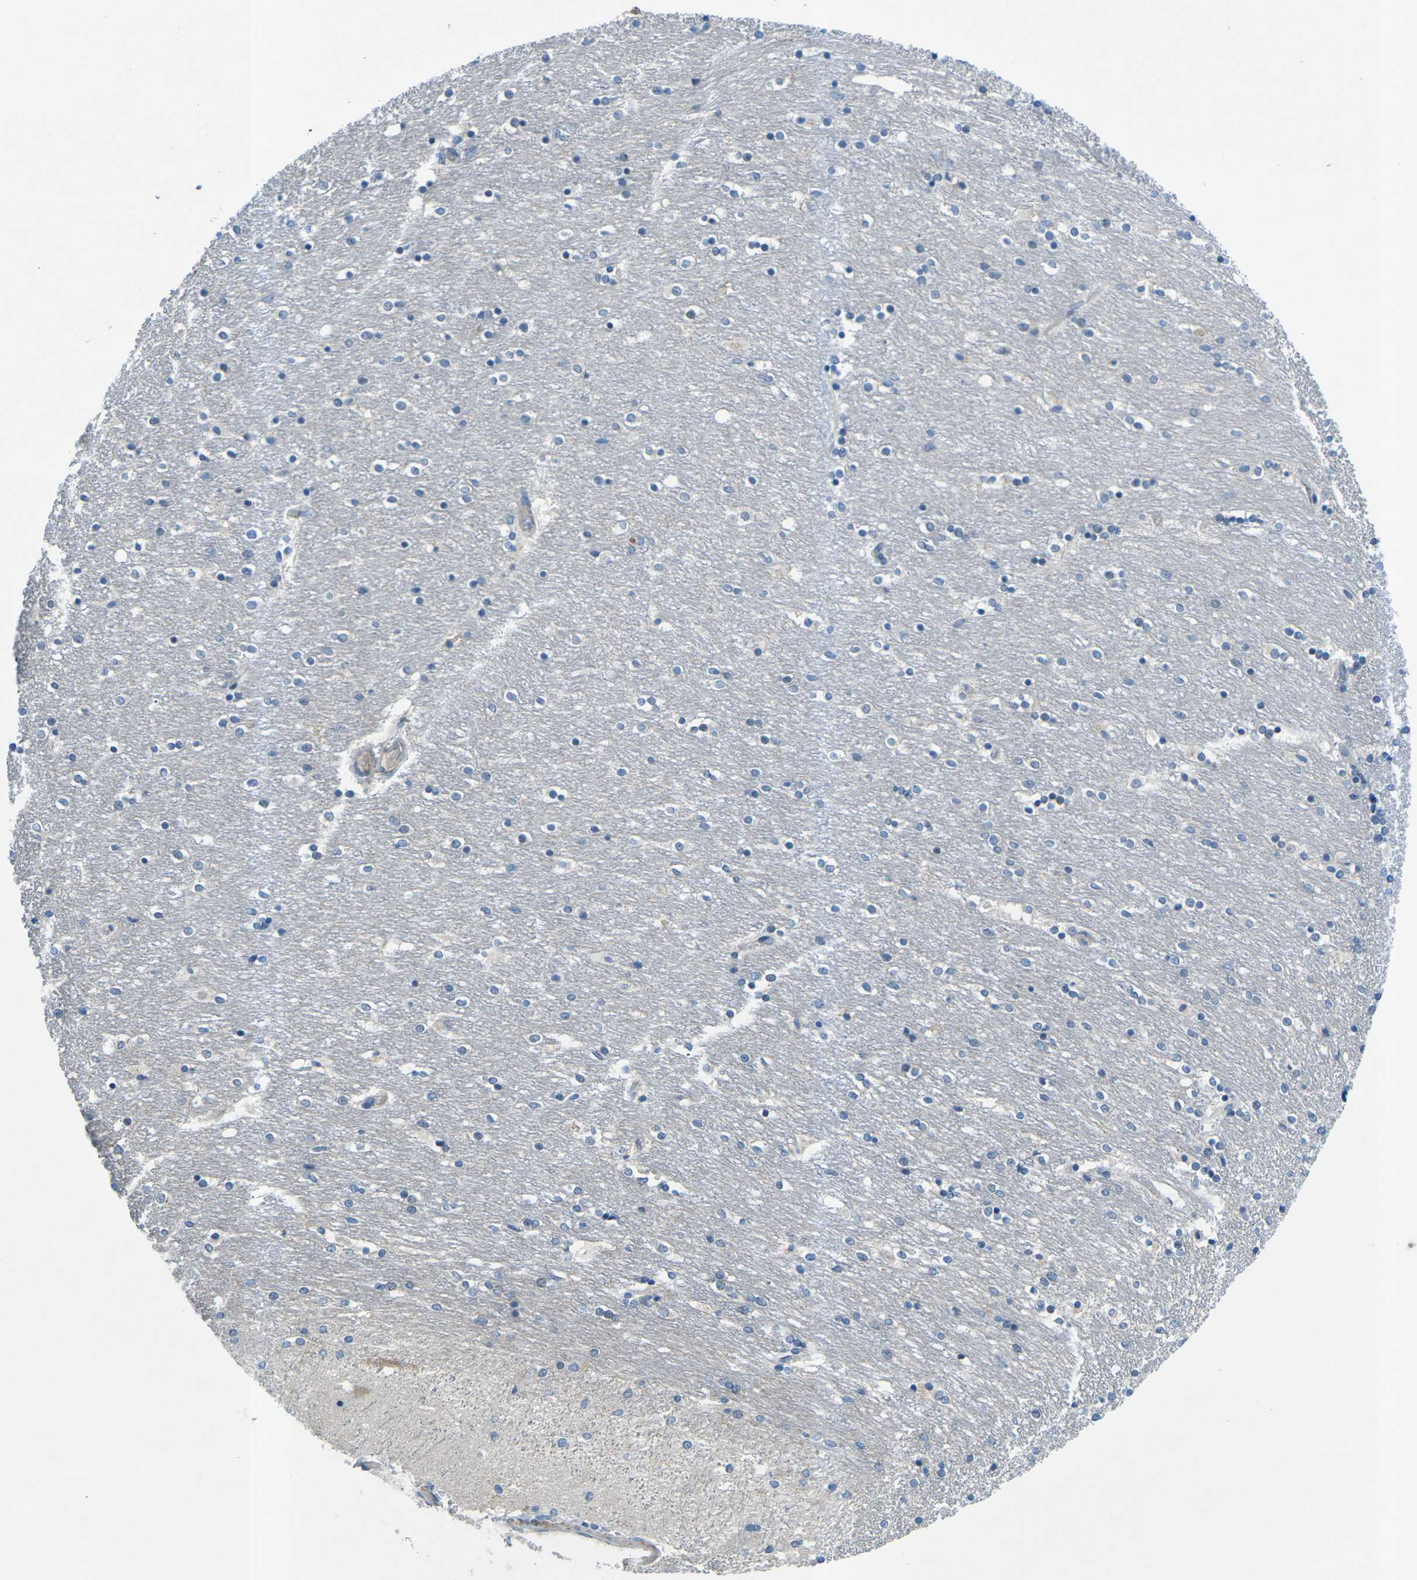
{"staining": {"intensity": "negative", "quantity": "none", "location": "none"}, "tissue": "caudate", "cell_type": "Glial cells", "image_type": "normal", "snomed": [{"axis": "morphology", "description": "Normal tissue, NOS"}, {"axis": "topography", "description": "Lateral ventricle wall"}], "caption": "DAB (3,3'-diaminobenzidine) immunohistochemical staining of unremarkable human caudate displays no significant expression in glial cells.", "gene": "CTNND1", "patient": {"sex": "female", "age": 54}}